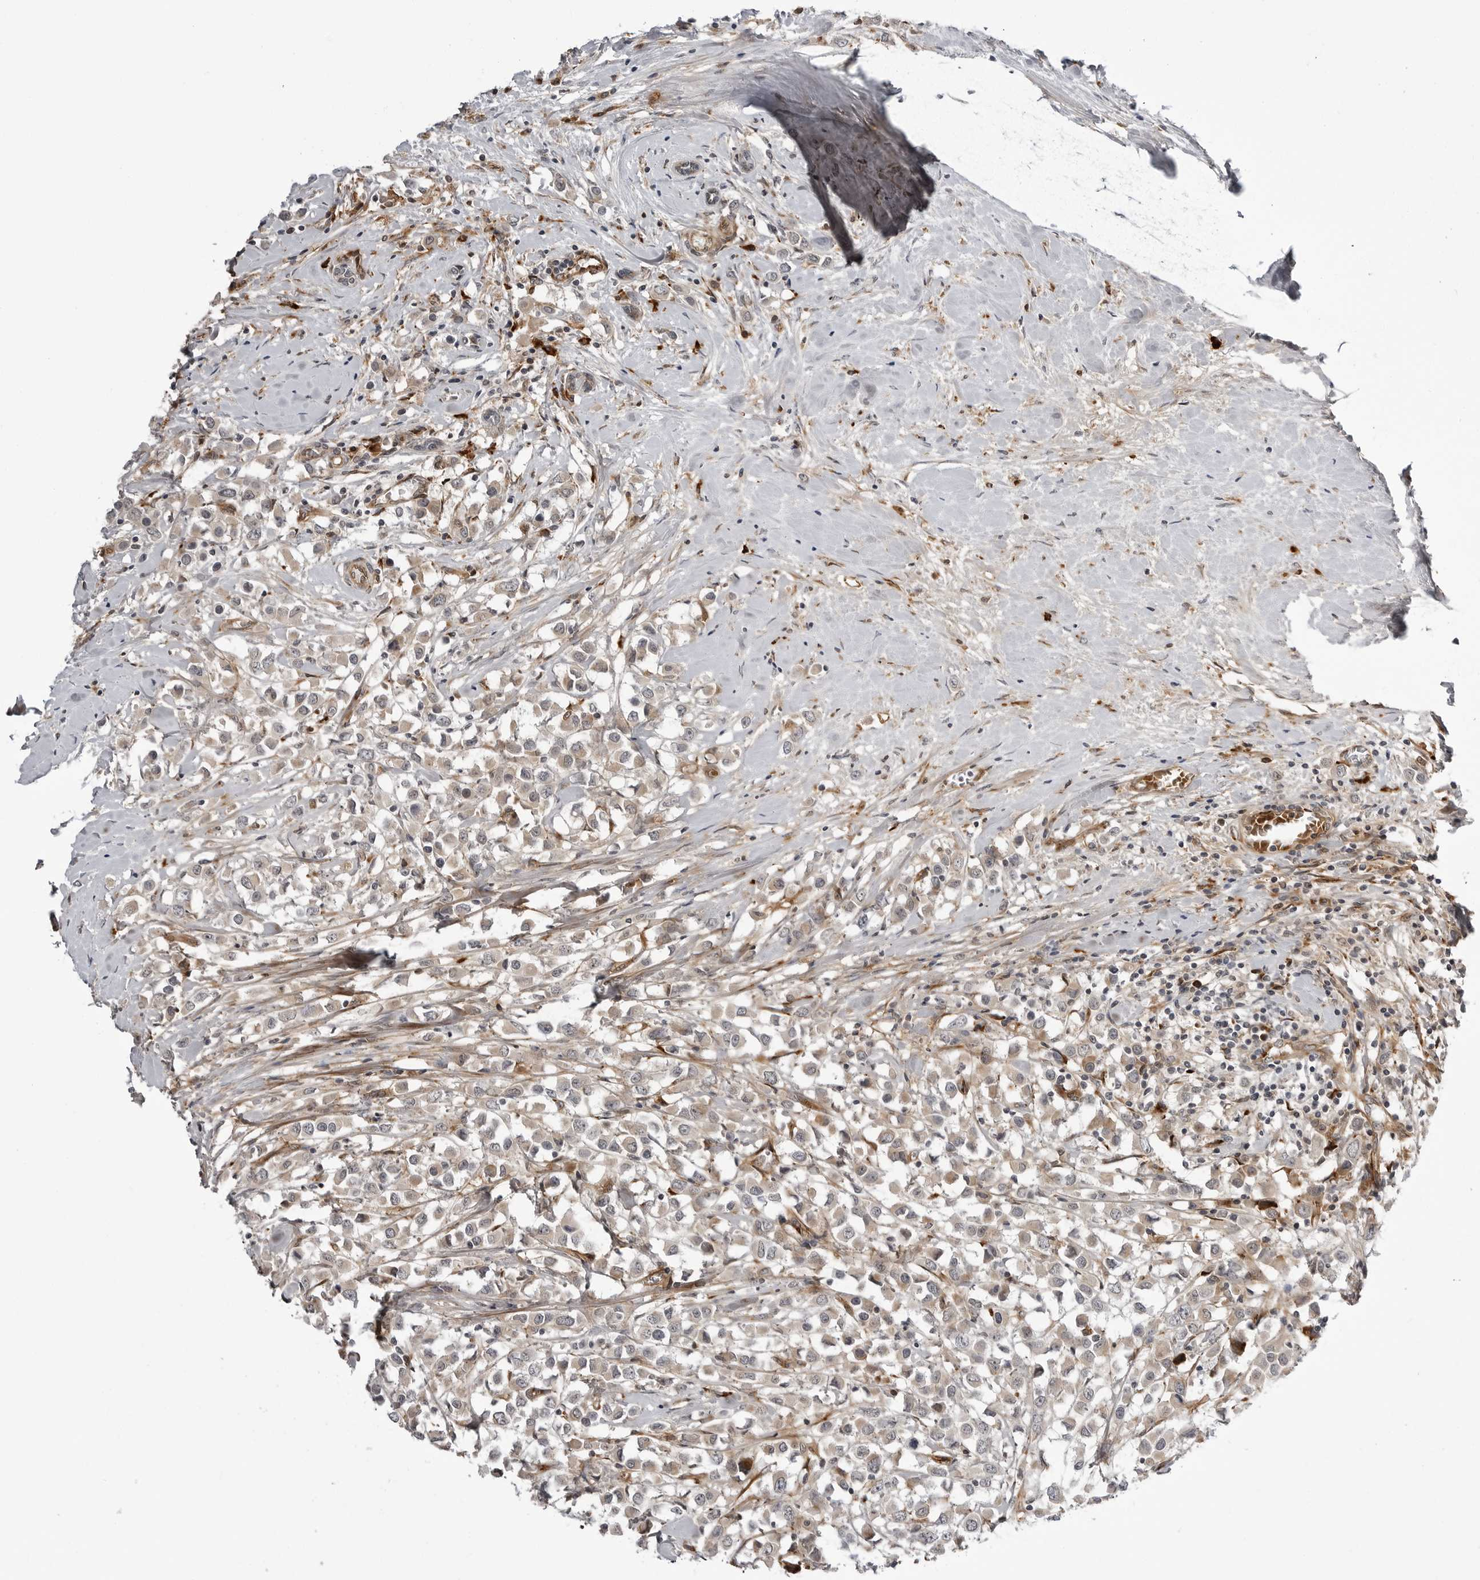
{"staining": {"intensity": "weak", "quantity": ">75%", "location": "cytoplasmic/membranous"}, "tissue": "breast cancer", "cell_type": "Tumor cells", "image_type": "cancer", "snomed": [{"axis": "morphology", "description": "Duct carcinoma"}, {"axis": "topography", "description": "Breast"}], "caption": "Brown immunohistochemical staining in breast invasive ductal carcinoma displays weak cytoplasmic/membranous expression in approximately >75% of tumor cells.", "gene": "ARL5A", "patient": {"sex": "female", "age": 61}}